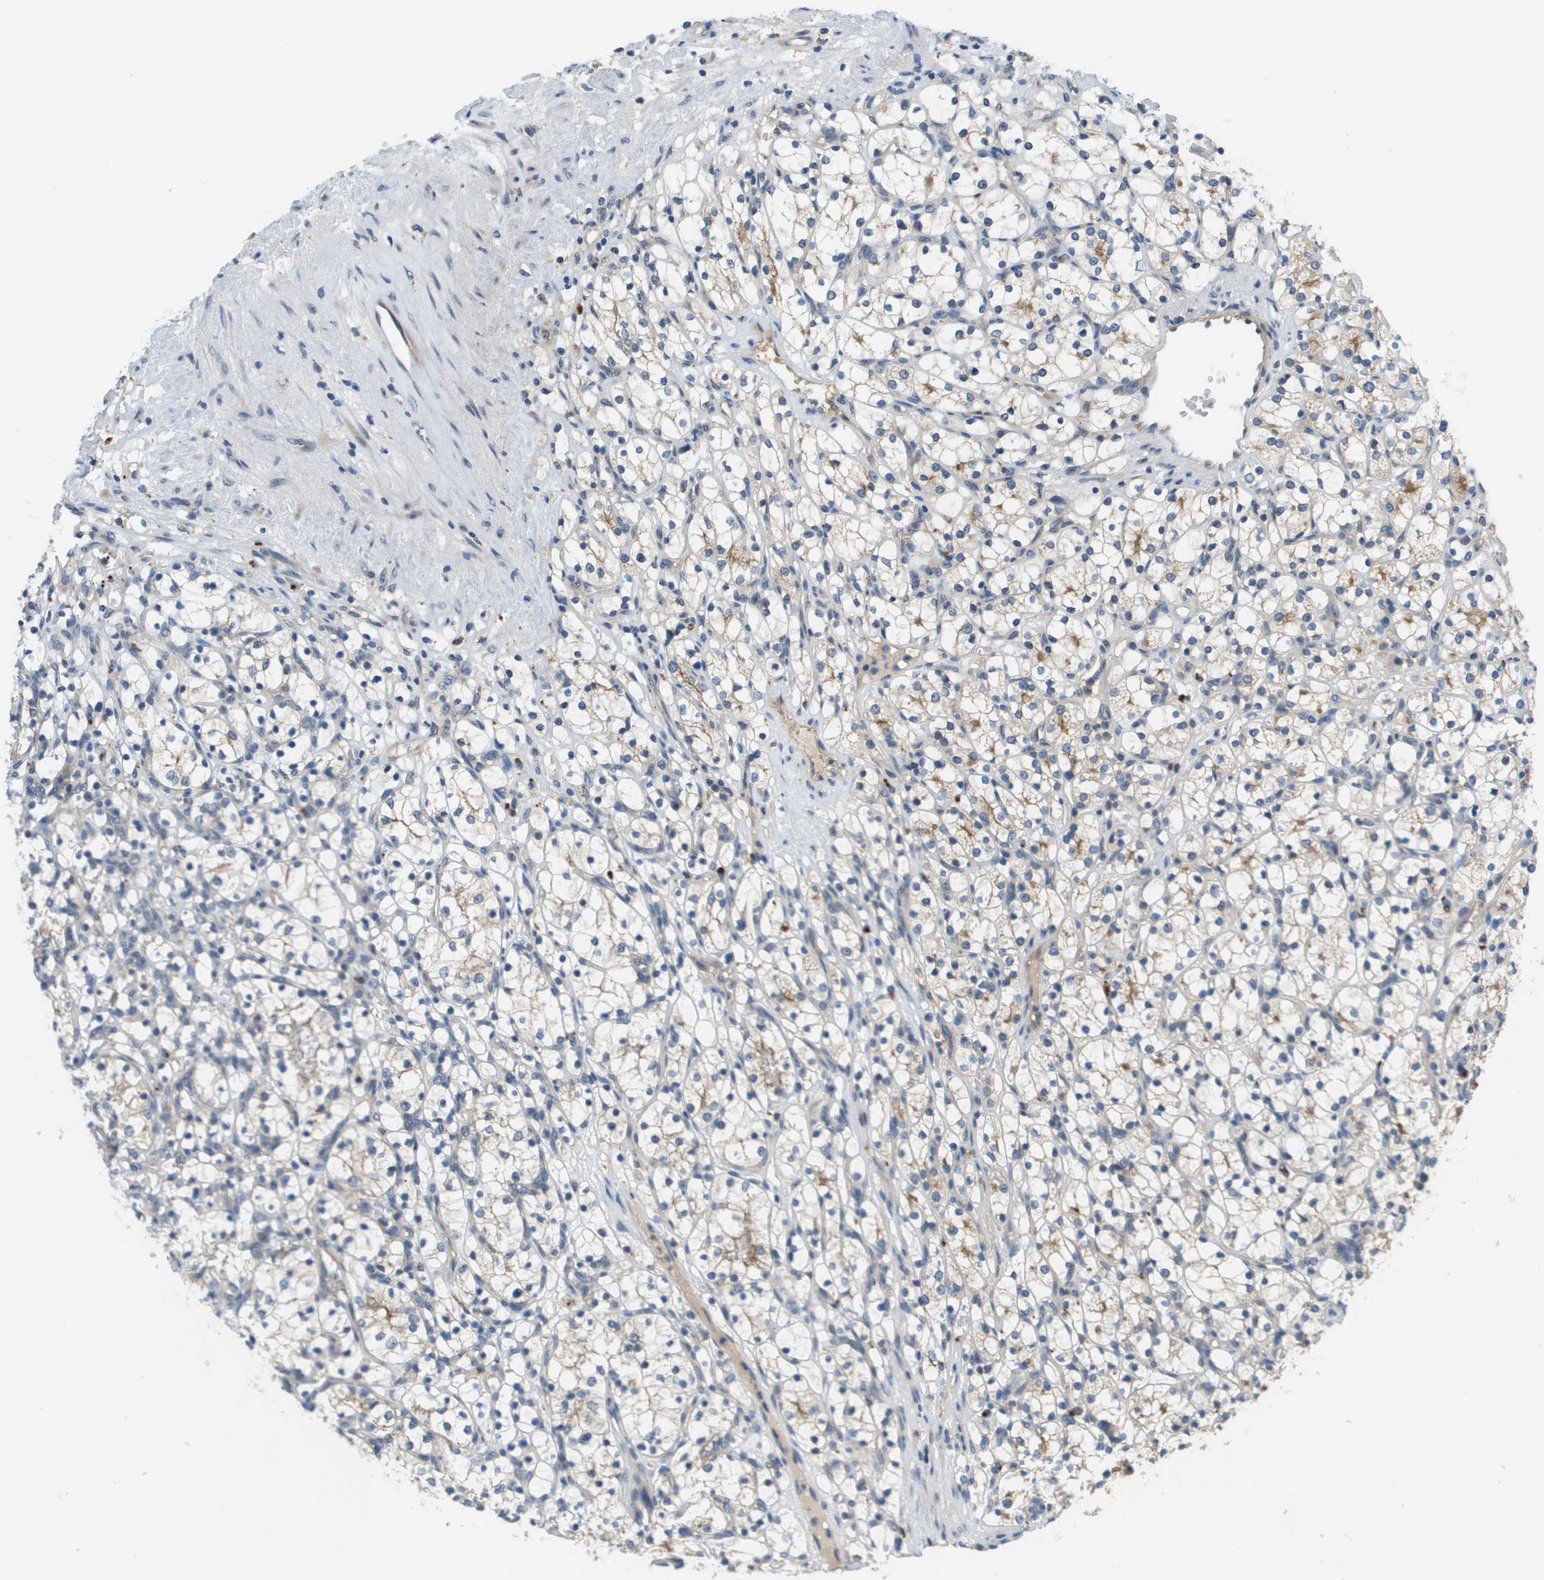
{"staining": {"intensity": "weak", "quantity": "<25%", "location": "cytoplasmic/membranous"}, "tissue": "renal cancer", "cell_type": "Tumor cells", "image_type": "cancer", "snomed": [{"axis": "morphology", "description": "Adenocarcinoma, NOS"}, {"axis": "topography", "description": "Kidney"}], "caption": "Tumor cells are negative for brown protein staining in renal cancer.", "gene": "SLC25A20", "patient": {"sex": "female", "age": 69}}